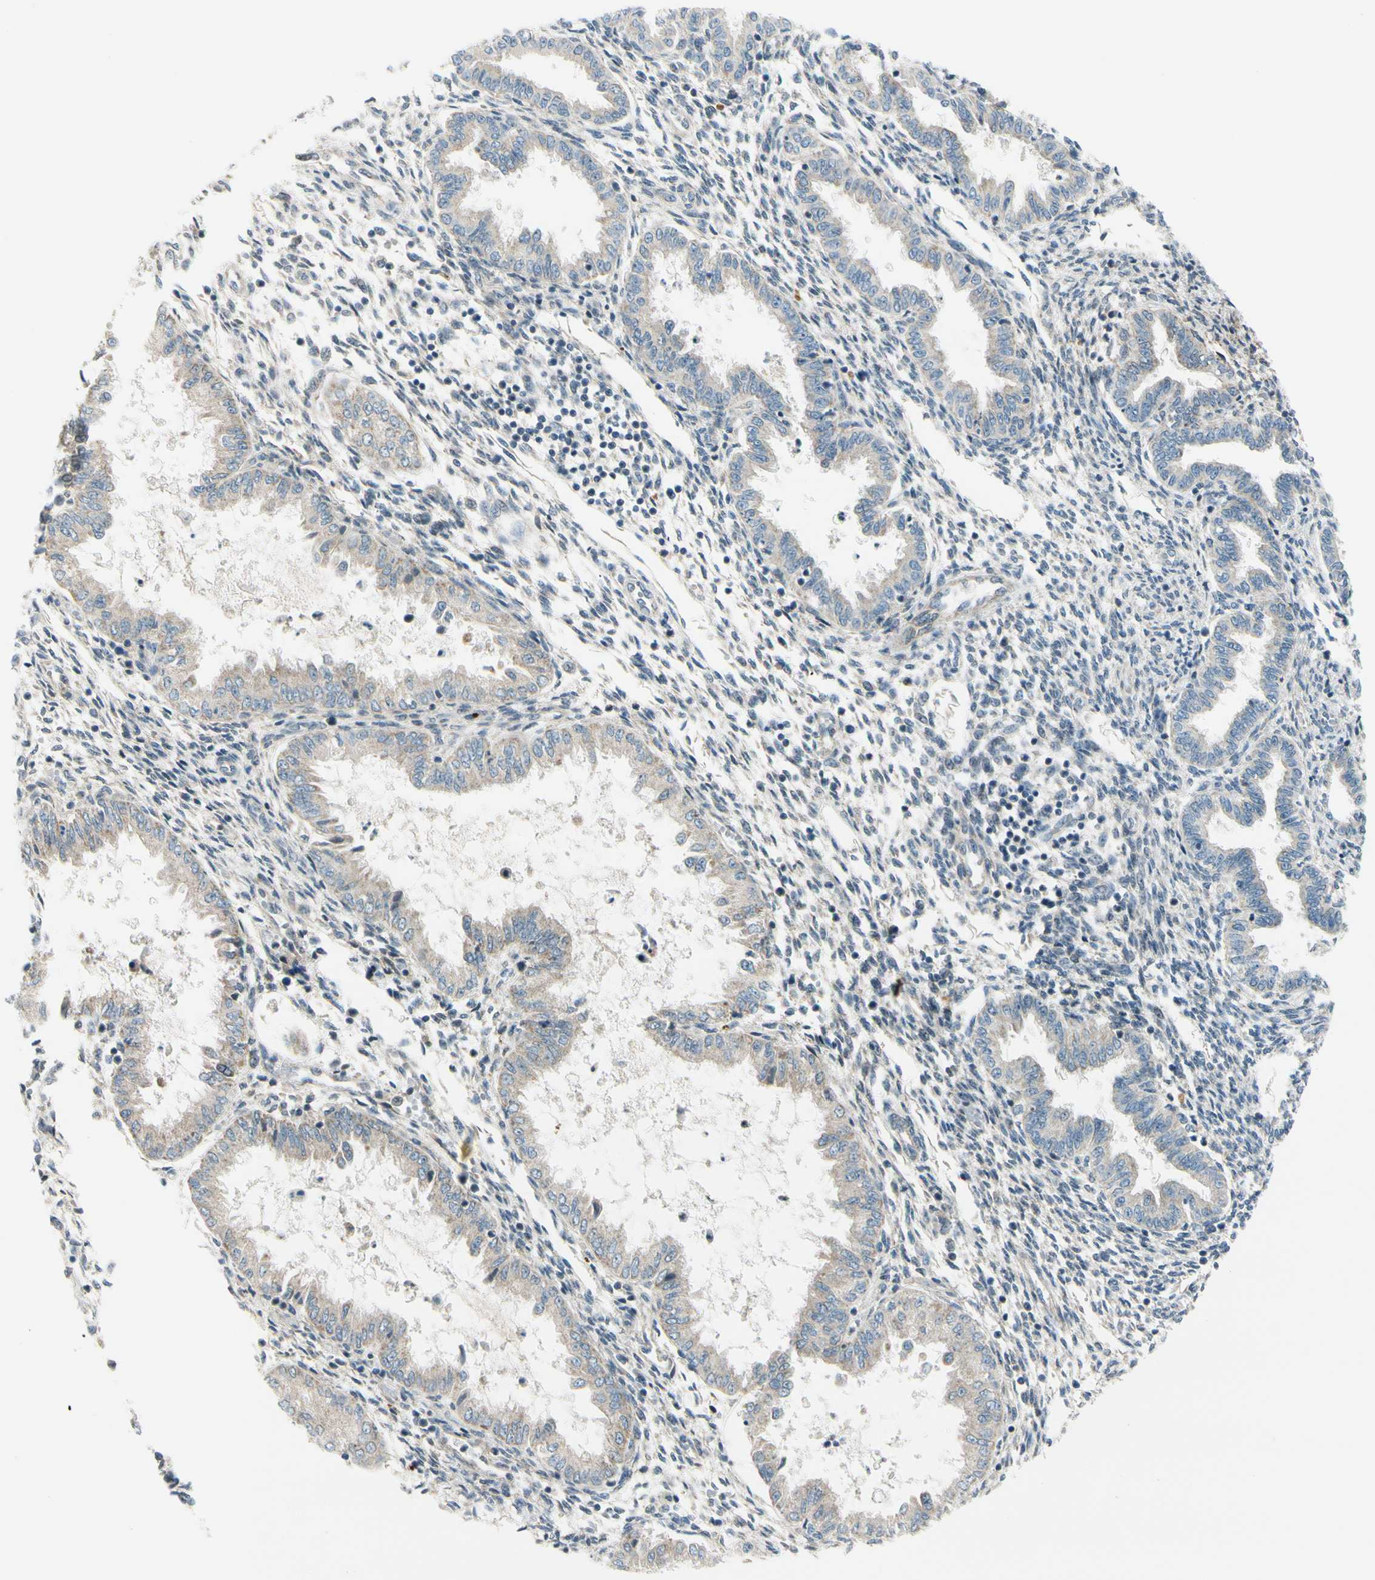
{"staining": {"intensity": "weak", "quantity": "<25%", "location": "cytoplasmic/membranous"}, "tissue": "endometrium", "cell_type": "Cells in endometrial stroma", "image_type": "normal", "snomed": [{"axis": "morphology", "description": "Normal tissue, NOS"}, {"axis": "topography", "description": "Endometrium"}], "caption": "This is an IHC micrograph of unremarkable endometrium. There is no positivity in cells in endometrial stroma.", "gene": "FHL2", "patient": {"sex": "female", "age": 33}}